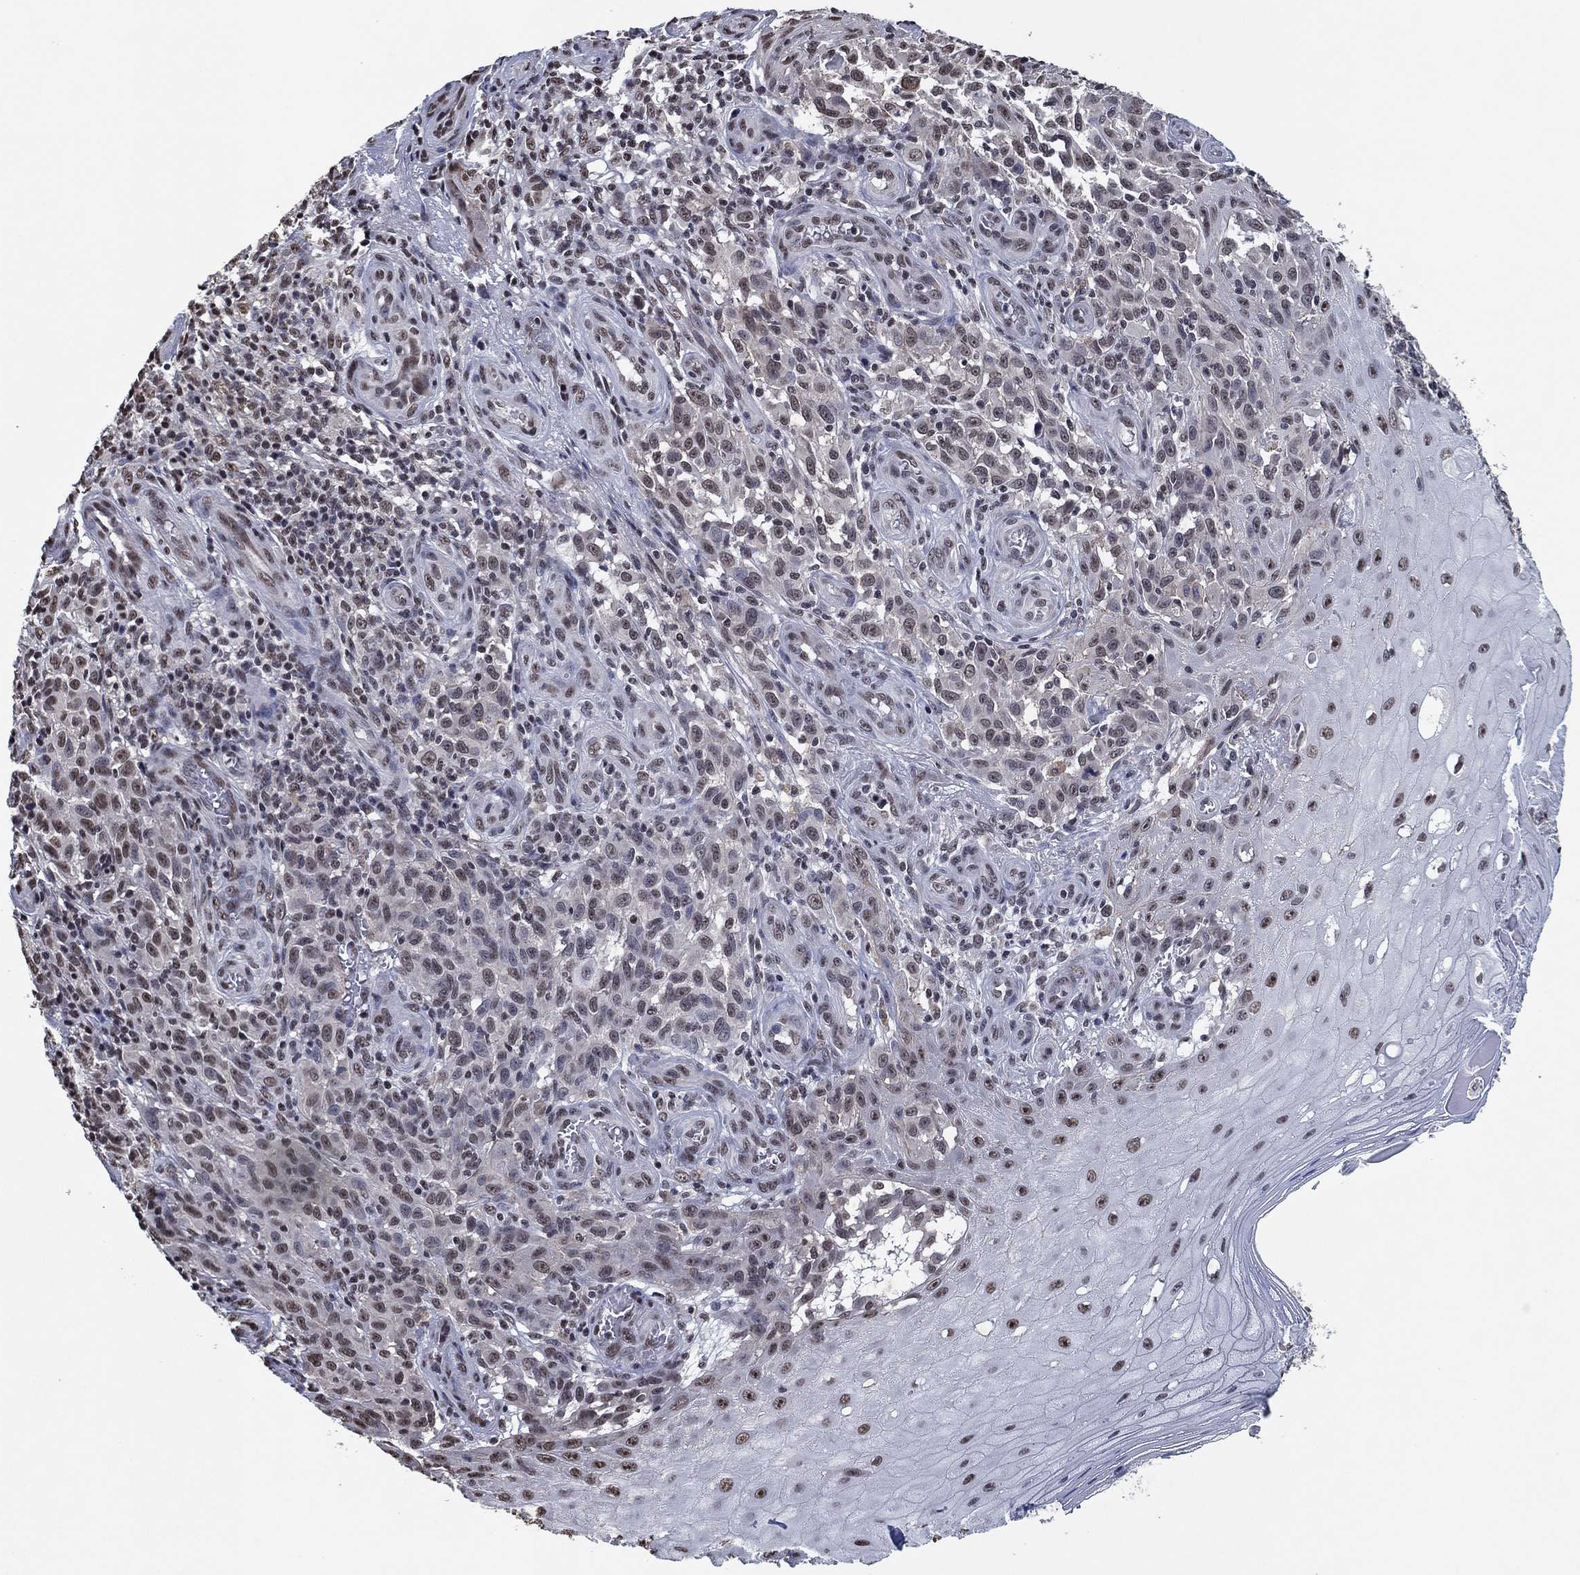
{"staining": {"intensity": "weak", "quantity": "<25%", "location": "nuclear"}, "tissue": "melanoma", "cell_type": "Tumor cells", "image_type": "cancer", "snomed": [{"axis": "morphology", "description": "Malignant melanoma, NOS"}, {"axis": "topography", "description": "Skin"}], "caption": "IHC histopathology image of neoplastic tissue: melanoma stained with DAB (3,3'-diaminobenzidine) exhibits no significant protein staining in tumor cells. (DAB (3,3'-diaminobenzidine) immunohistochemistry (IHC) visualized using brightfield microscopy, high magnification).", "gene": "ZBTB42", "patient": {"sex": "female", "age": 53}}